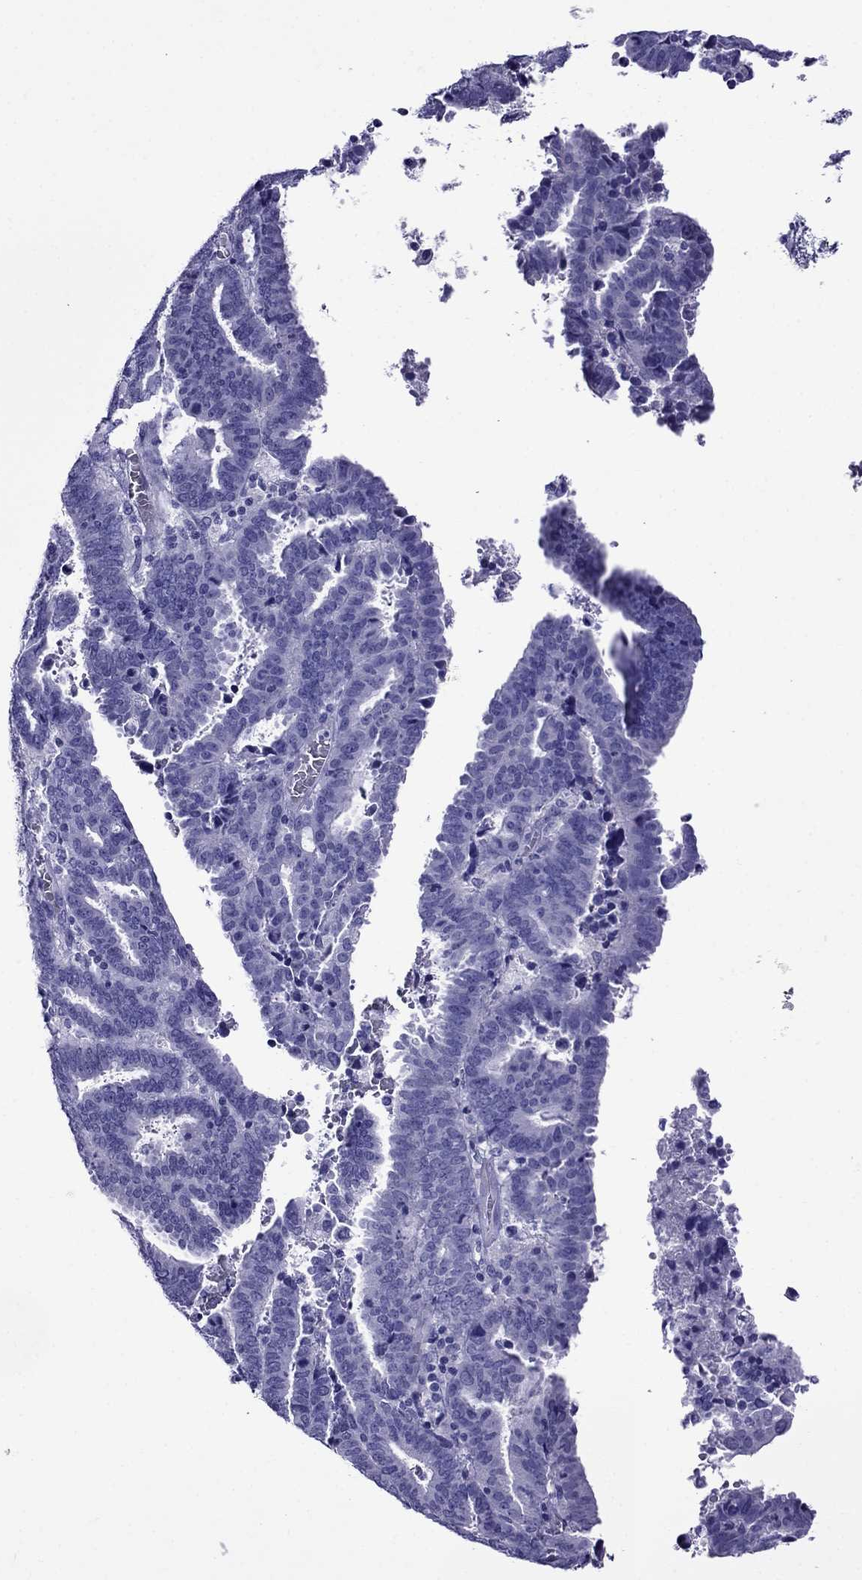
{"staining": {"intensity": "negative", "quantity": "none", "location": "none"}, "tissue": "endometrial cancer", "cell_type": "Tumor cells", "image_type": "cancer", "snomed": [{"axis": "morphology", "description": "Adenocarcinoma, NOS"}, {"axis": "topography", "description": "Uterus"}], "caption": "Endometrial cancer was stained to show a protein in brown. There is no significant expression in tumor cells.", "gene": "CRYBA1", "patient": {"sex": "female", "age": 83}}